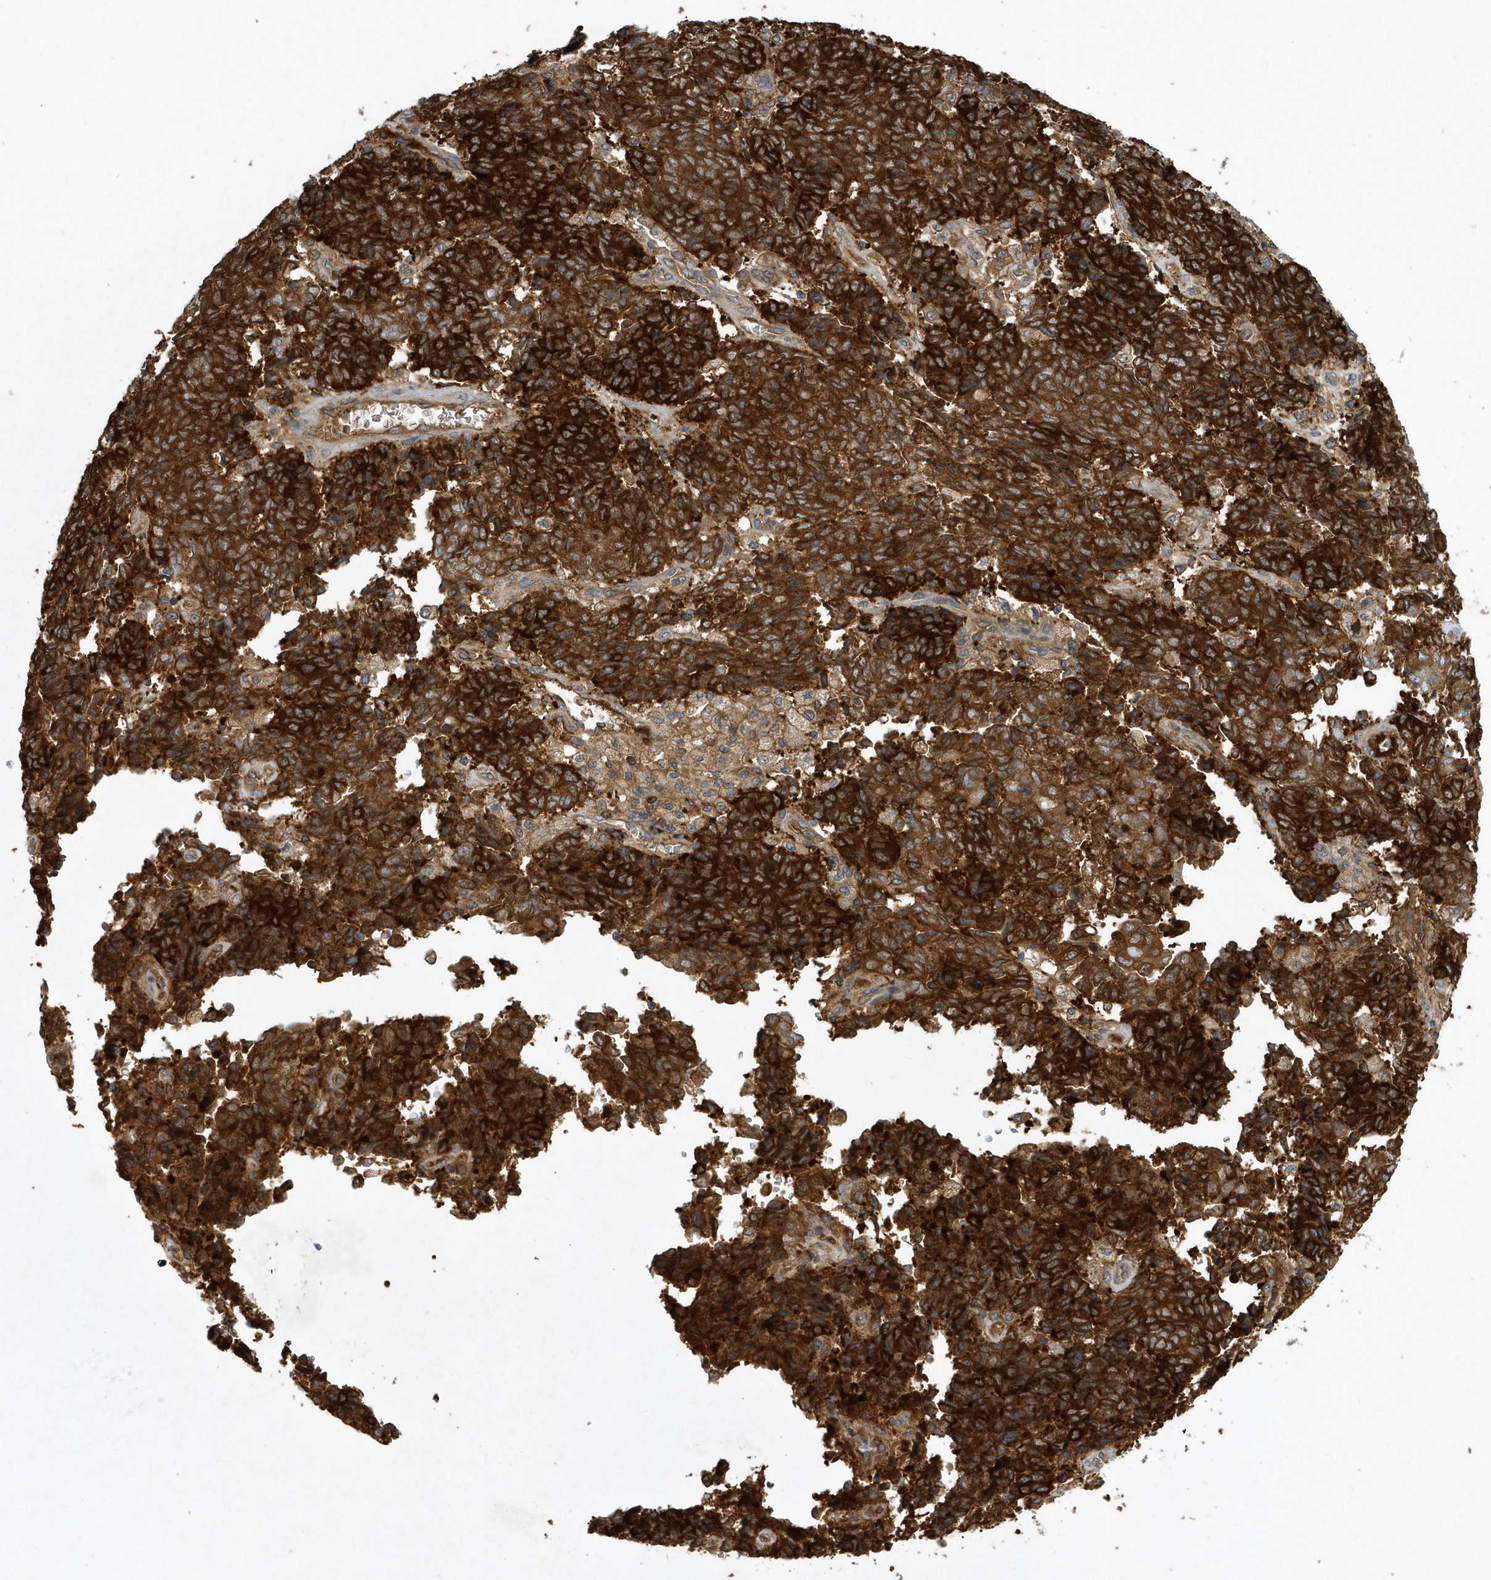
{"staining": {"intensity": "strong", "quantity": ">75%", "location": "cytoplasmic/membranous"}, "tissue": "endometrial cancer", "cell_type": "Tumor cells", "image_type": "cancer", "snomed": [{"axis": "morphology", "description": "Adenocarcinoma, NOS"}, {"axis": "topography", "description": "Endometrium"}], "caption": "Protein staining demonstrates strong cytoplasmic/membranous staining in about >75% of tumor cells in endometrial cancer. The staining is performed using DAB (3,3'-diaminobenzidine) brown chromogen to label protein expression. The nuclei are counter-stained blue using hematoxylin.", "gene": "PAICS", "patient": {"sex": "female", "age": 80}}